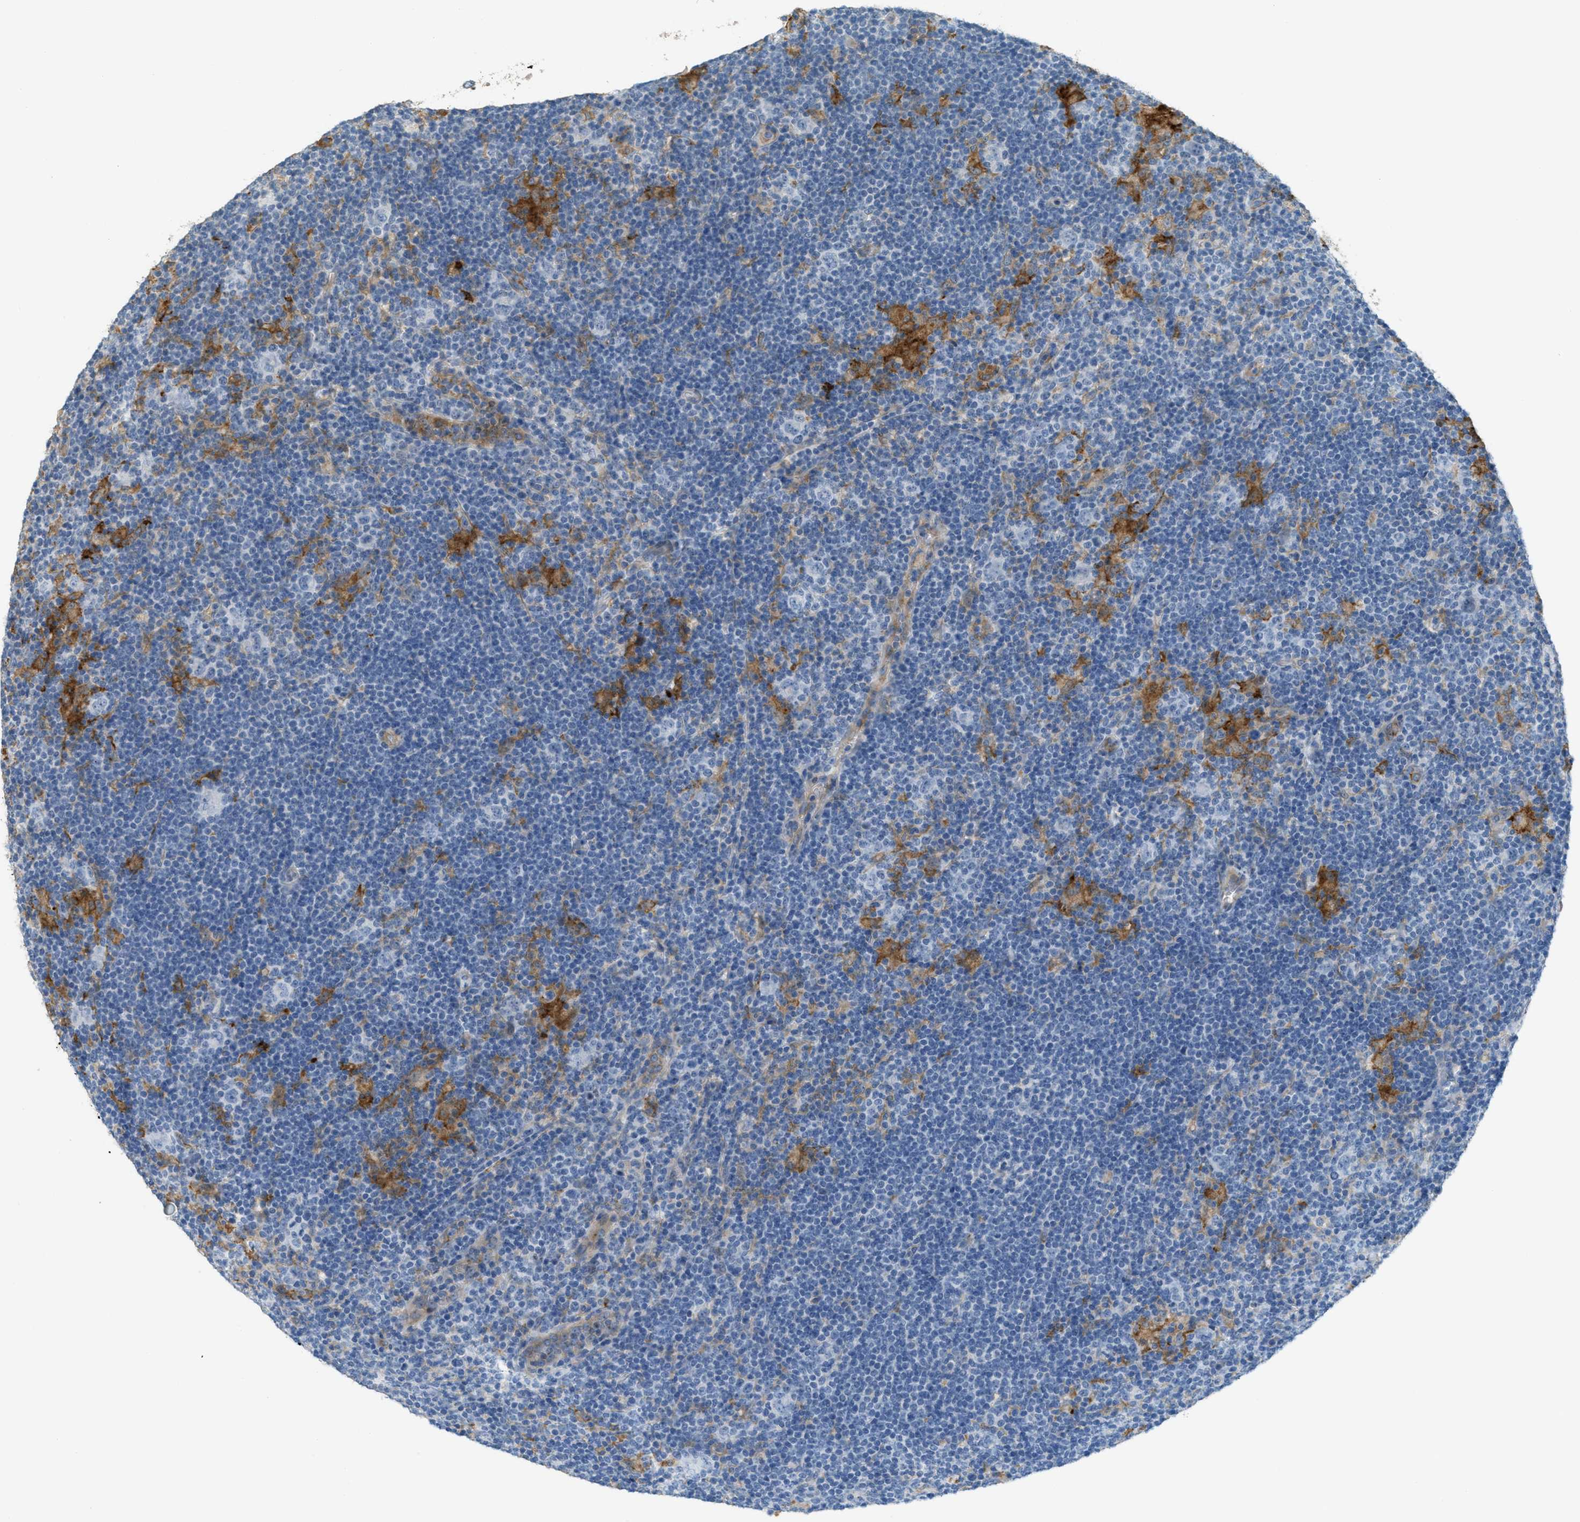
{"staining": {"intensity": "negative", "quantity": "none", "location": "none"}, "tissue": "lymphoma", "cell_type": "Tumor cells", "image_type": "cancer", "snomed": [{"axis": "morphology", "description": "Hodgkin's disease, NOS"}, {"axis": "topography", "description": "Lymph node"}], "caption": "Tumor cells are negative for protein expression in human lymphoma. (DAB IHC visualized using brightfield microscopy, high magnification).", "gene": "ADCY5", "patient": {"sex": "female", "age": 57}}